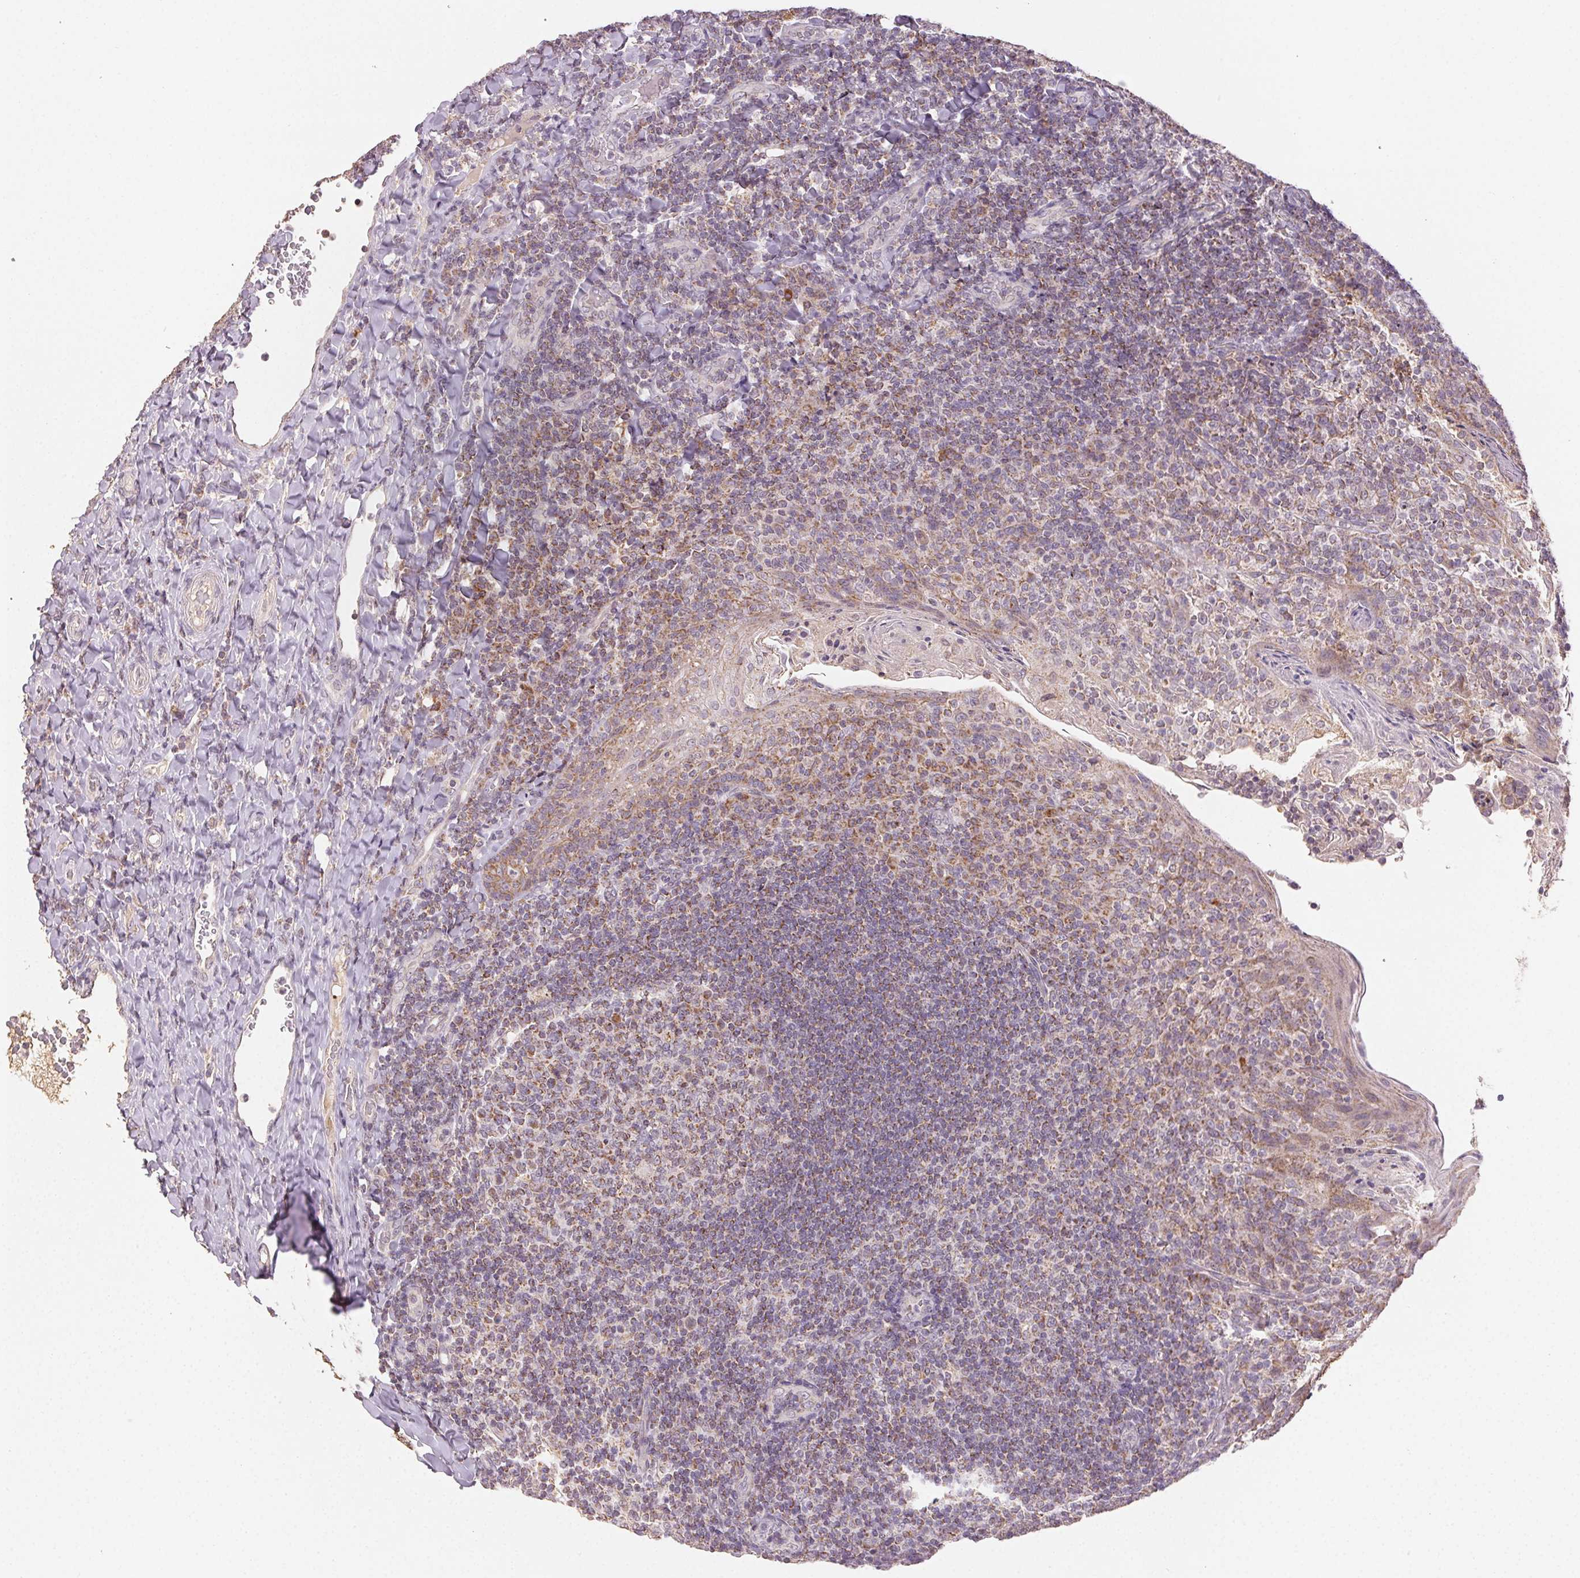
{"staining": {"intensity": "moderate", "quantity": "25%-75%", "location": "cytoplasmic/membranous"}, "tissue": "tonsil", "cell_type": "Germinal center cells", "image_type": "normal", "snomed": [{"axis": "morphology", "description": "Normal tissue, NOS"}, {"axis": "topography", "description": "Tonsil"}], "caption": "High-power microscopy captured an IHC photomicrograph of unremarkable tonsil, revealing moderate cytoplasmic/membranous positivity in about 25%-75% of germinal center cells. The staining was performed using DAB to visualize the protein expression in brown, while the nuclei were stained in blue with hematoxylin (Magnification: 20x).", "gene": "CLASP1", "patient": {"sex": "female", "age": 10}}